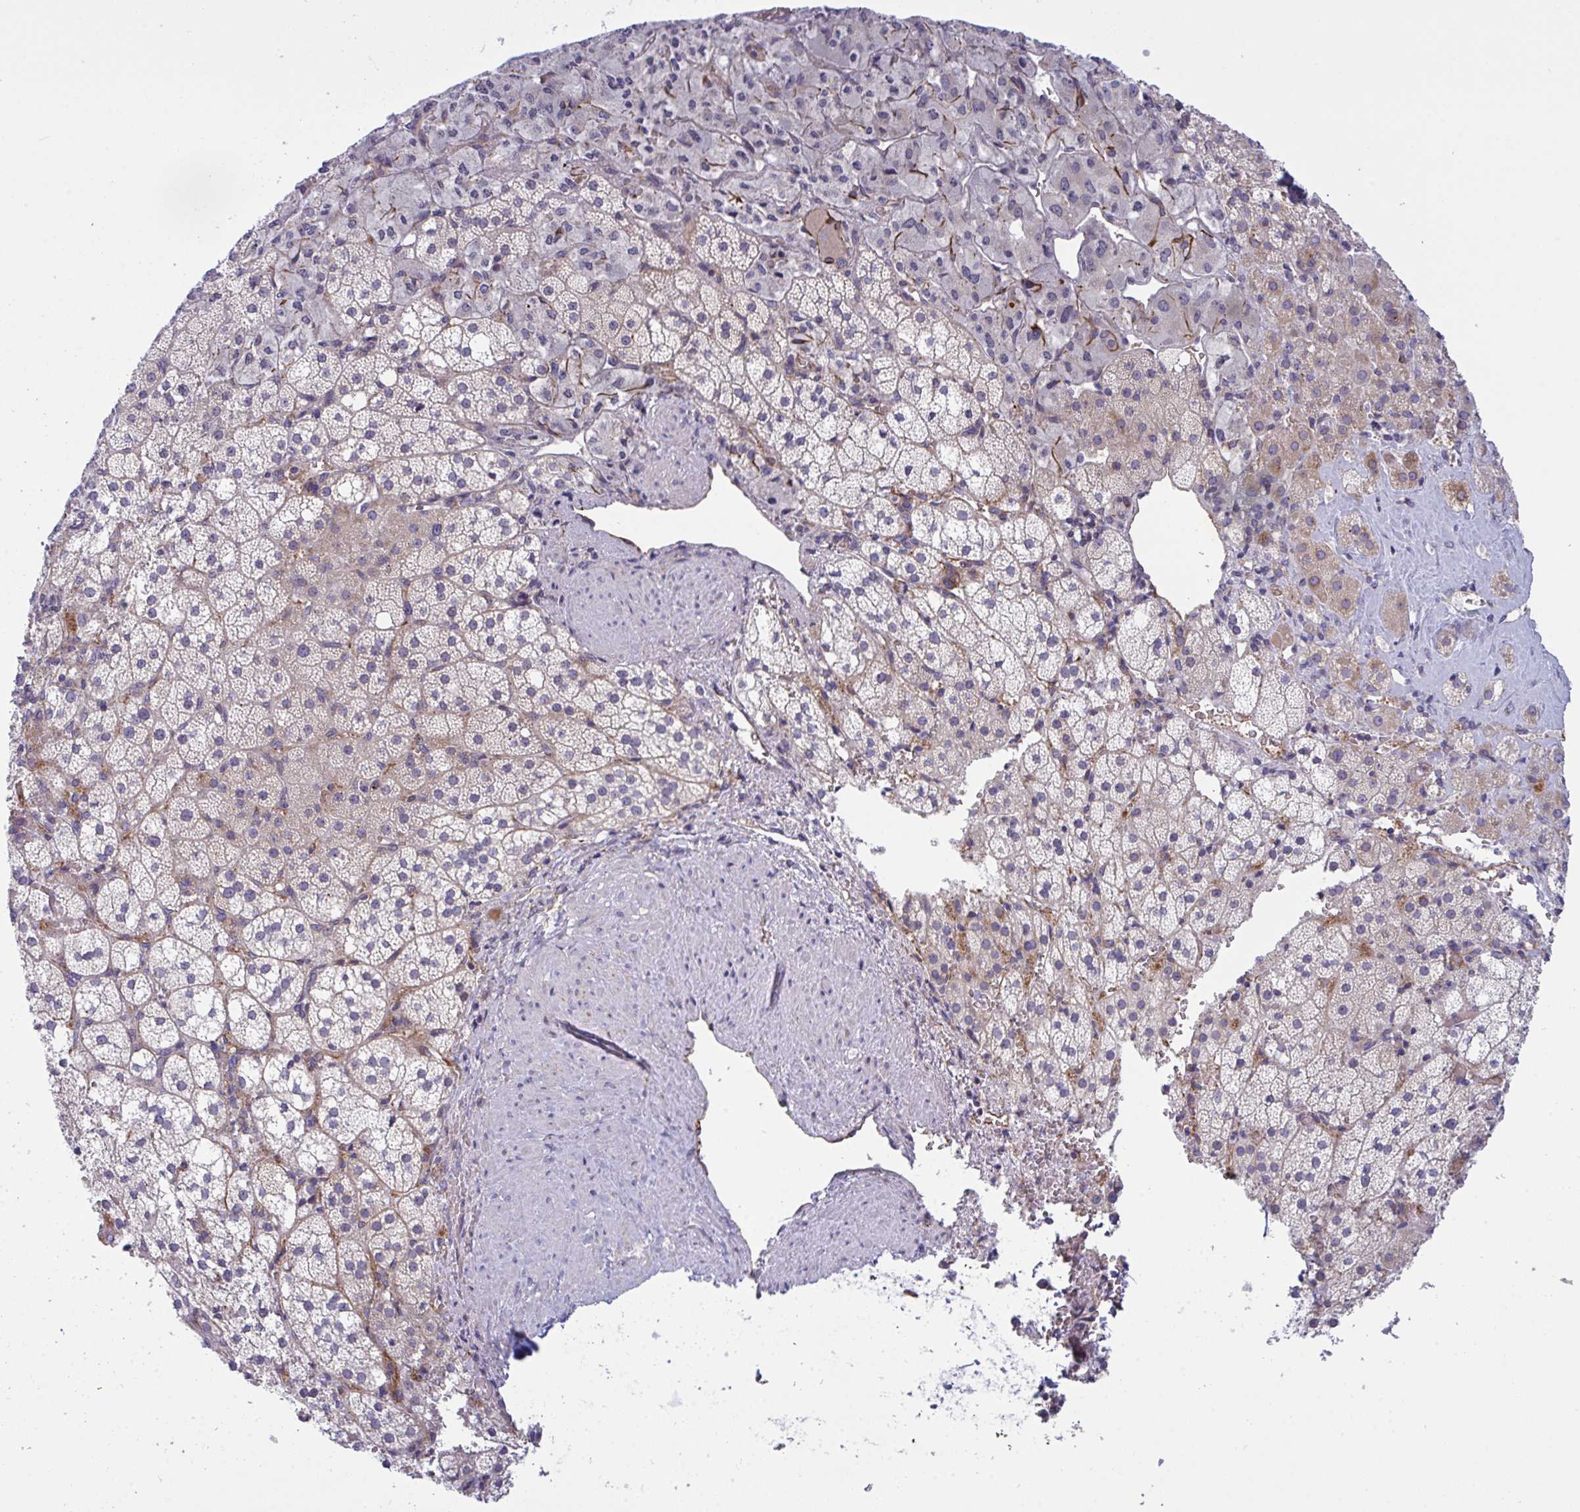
{"staining": {"intensity": "weak", "quantity": "25%-75%", "location": "cytoplasmic/membranous"}, "tissue": "adrenal gland", "cell_type": "Glandular cells", "image_type": "normal", "snomed": [{"axis": "morphology", "description": "Normal tissue, NOS"}, {"axis": "topography", "description": "Adrenal gland"}], "caption": "Adrenal gland stained with a brown dye exhibits weak cytoplasmic/membranous positive positivity in about 25%-75% of glandular cells.", "gene": "DCBLD1", "patient": {"sex": "male", "age": 53}}